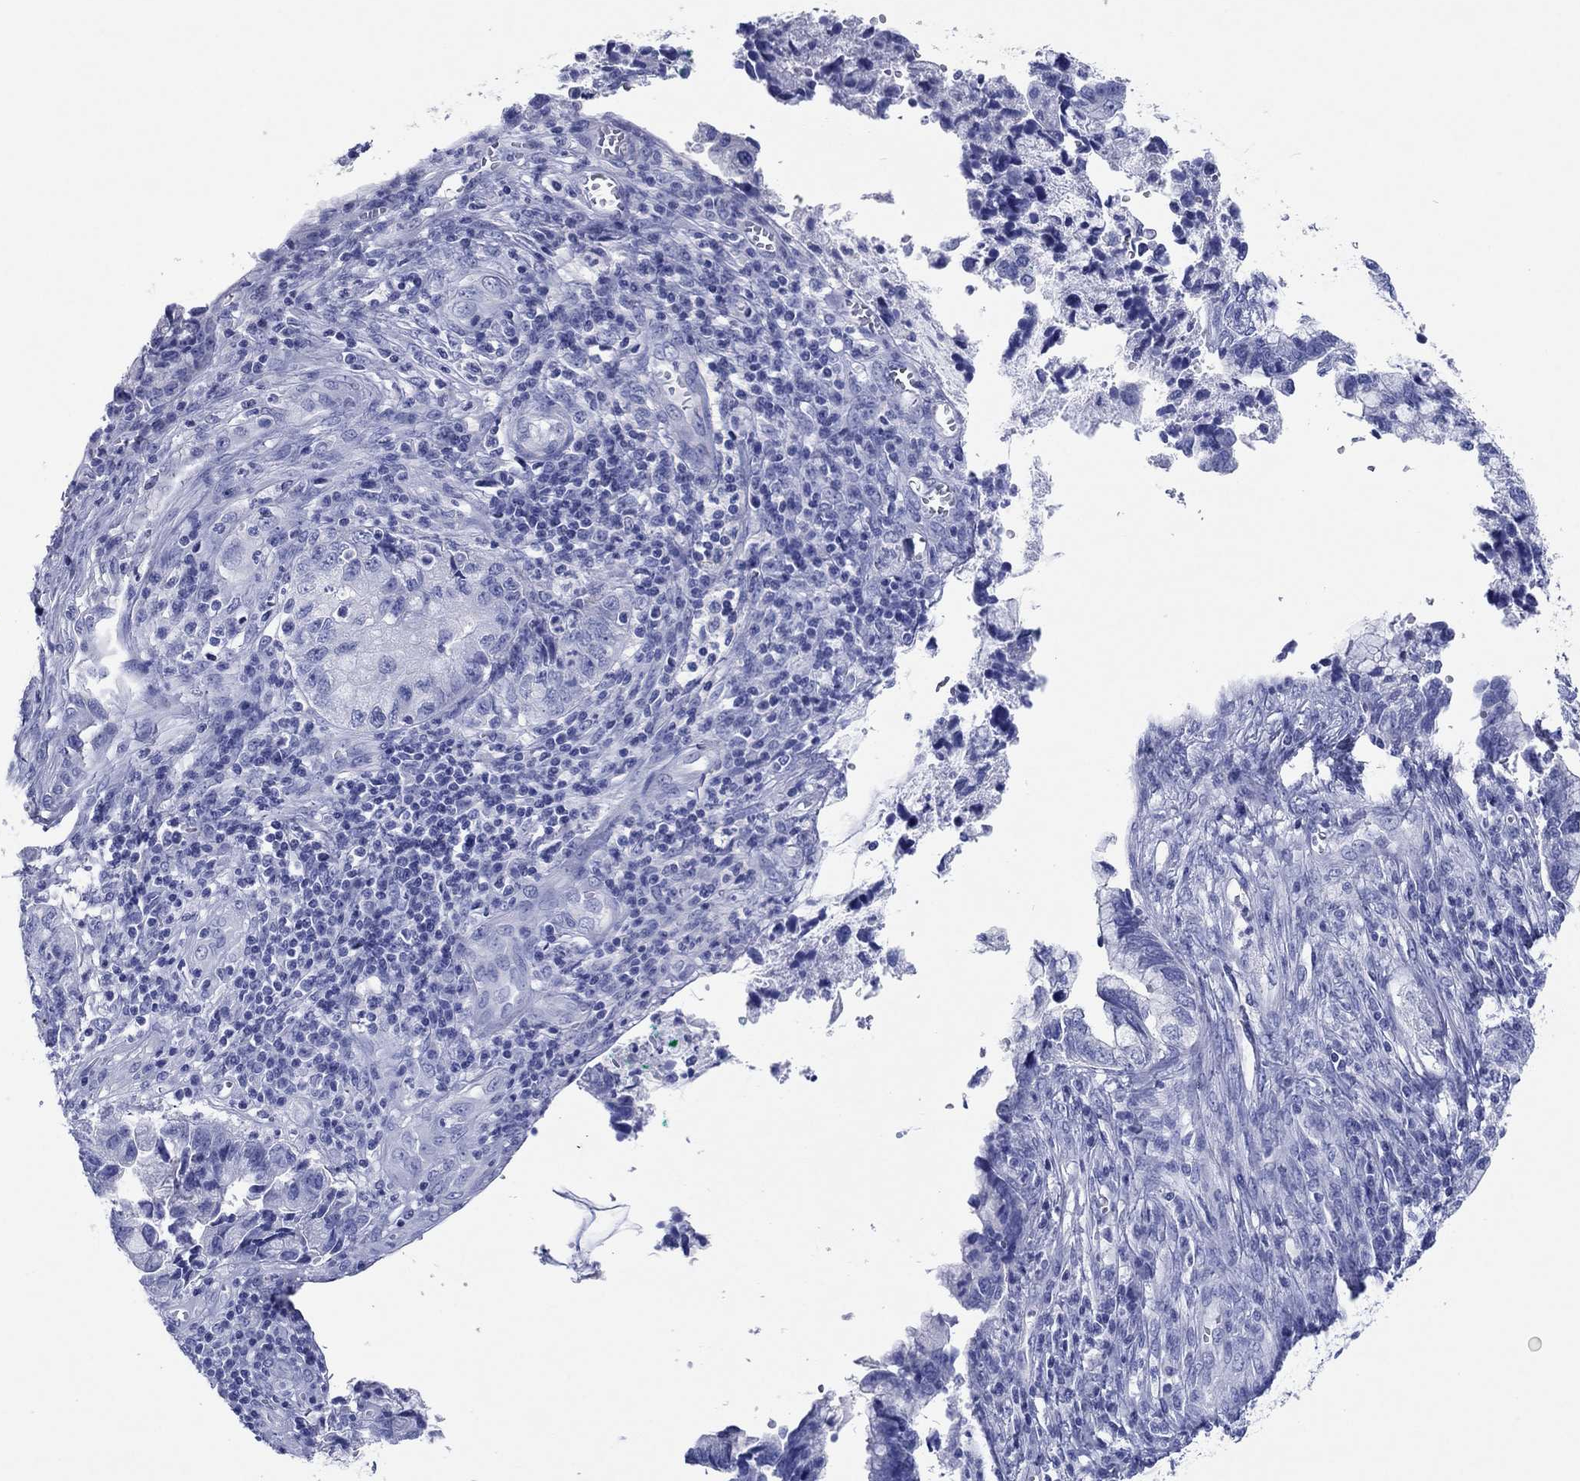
{"staining": {"intensity": "negative", "quantity": "none", "location": "none"}, "tissue": "cervical cancer", "cell_type": "Tumor cells", "image_type": "cancer", "snomed": [{"axis": "morphology", "description": "Adenocarcinoma, NOS"}, {"axis": "topography", "description": "Cervix"}], "caption": "An immunohistochemistry (IHC) histopathology image of cervical adenocarcinoma is shown. There is no staining in tumor cells of cervical adenocarcinoma.", "gene": "HCRT", "patient": {"sex": "female", "age": 44}}